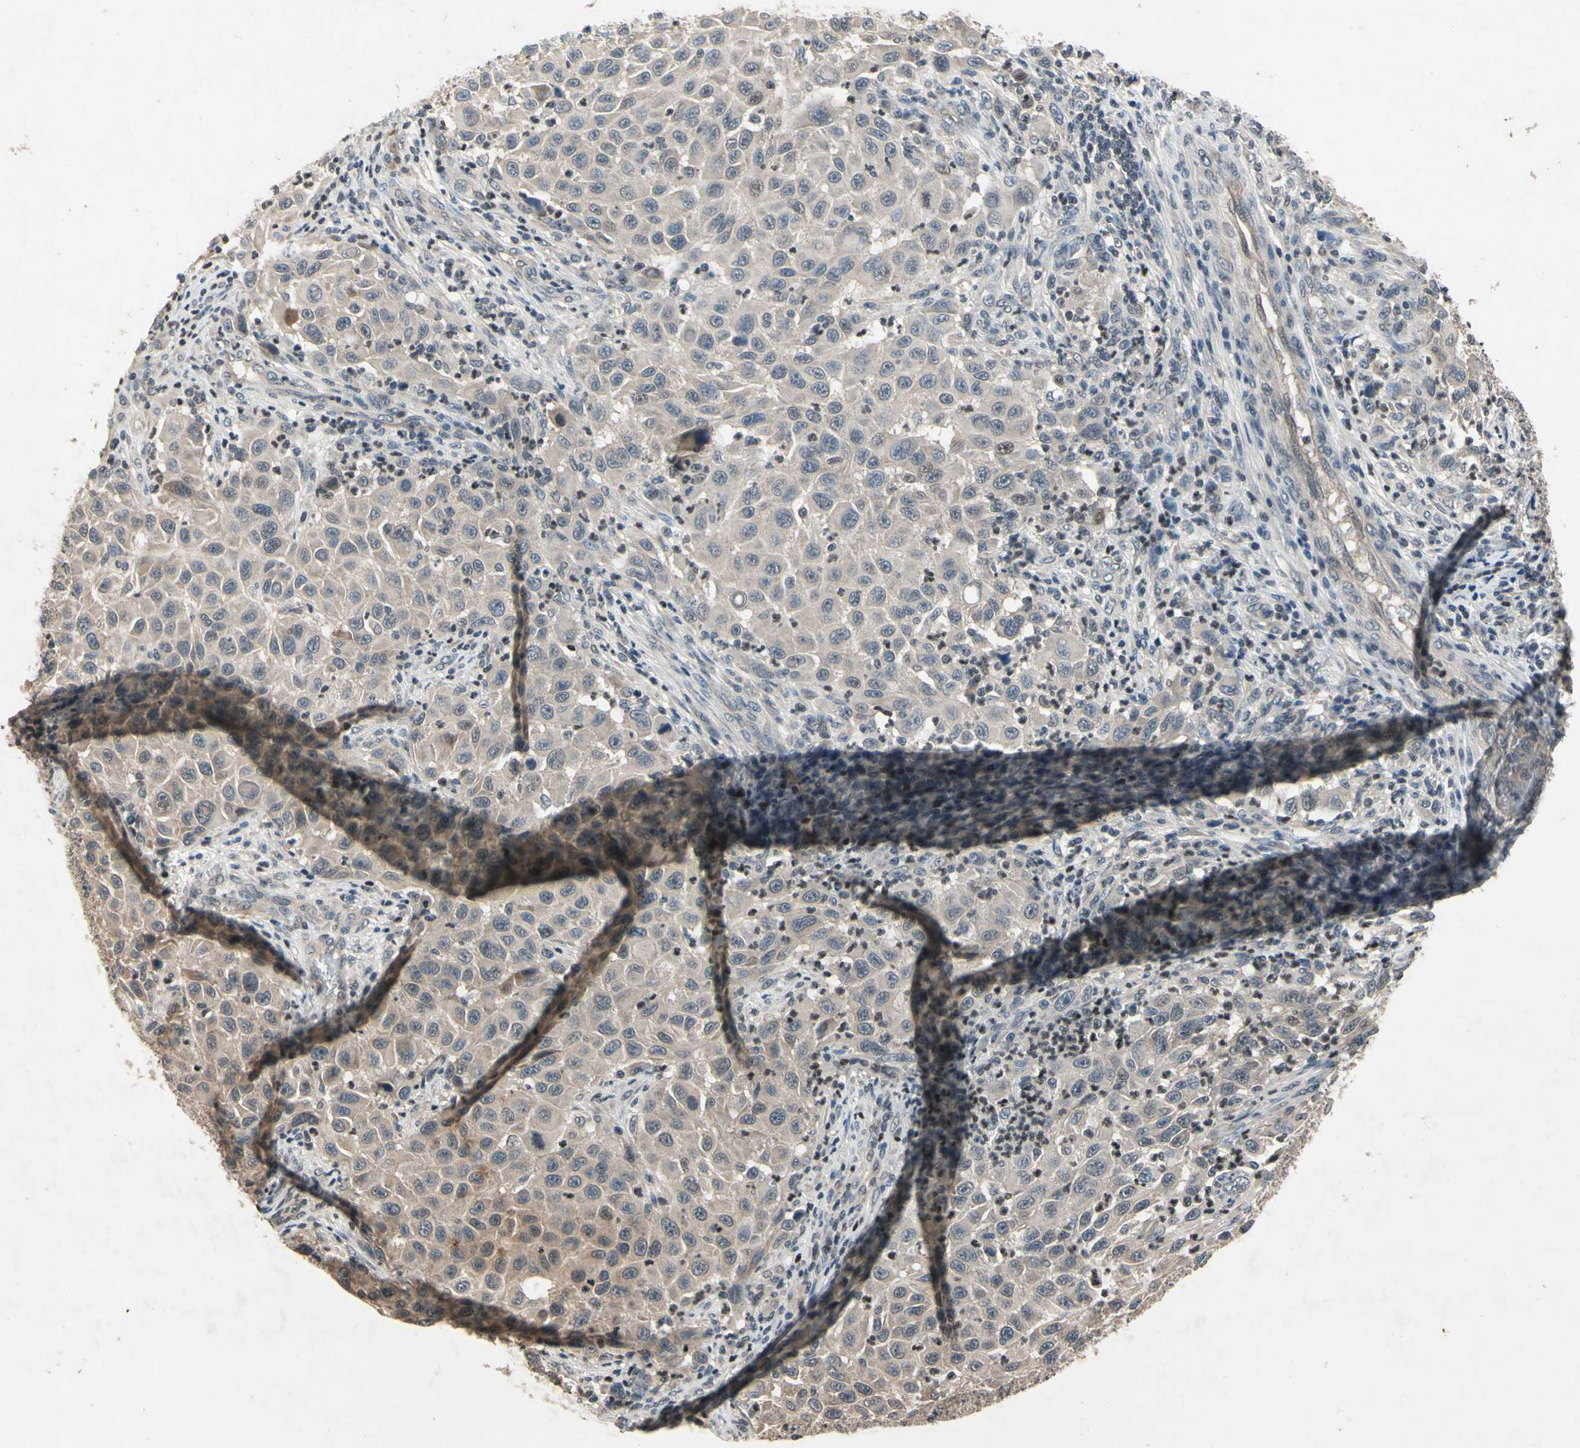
{"staining": {"intensity": "weak", "quantity": "<25%", "location": "cytoplasmic/membranous"}, "tissue": "melanoma", "cell_type": "Tumor cells", "image_type": "cancer", "snomed": [{"axis": "morphology", "description": "Malignant melanoma, Metastatic site"}, {"axis": "topography", "description": "Lymph node"}], "caption": "The image reveals no significant staining in tumor cells of malignant melanoma (metastatic site).", "gene": "DPY19L3", "patient": {"sex": "male", "age": 61}}